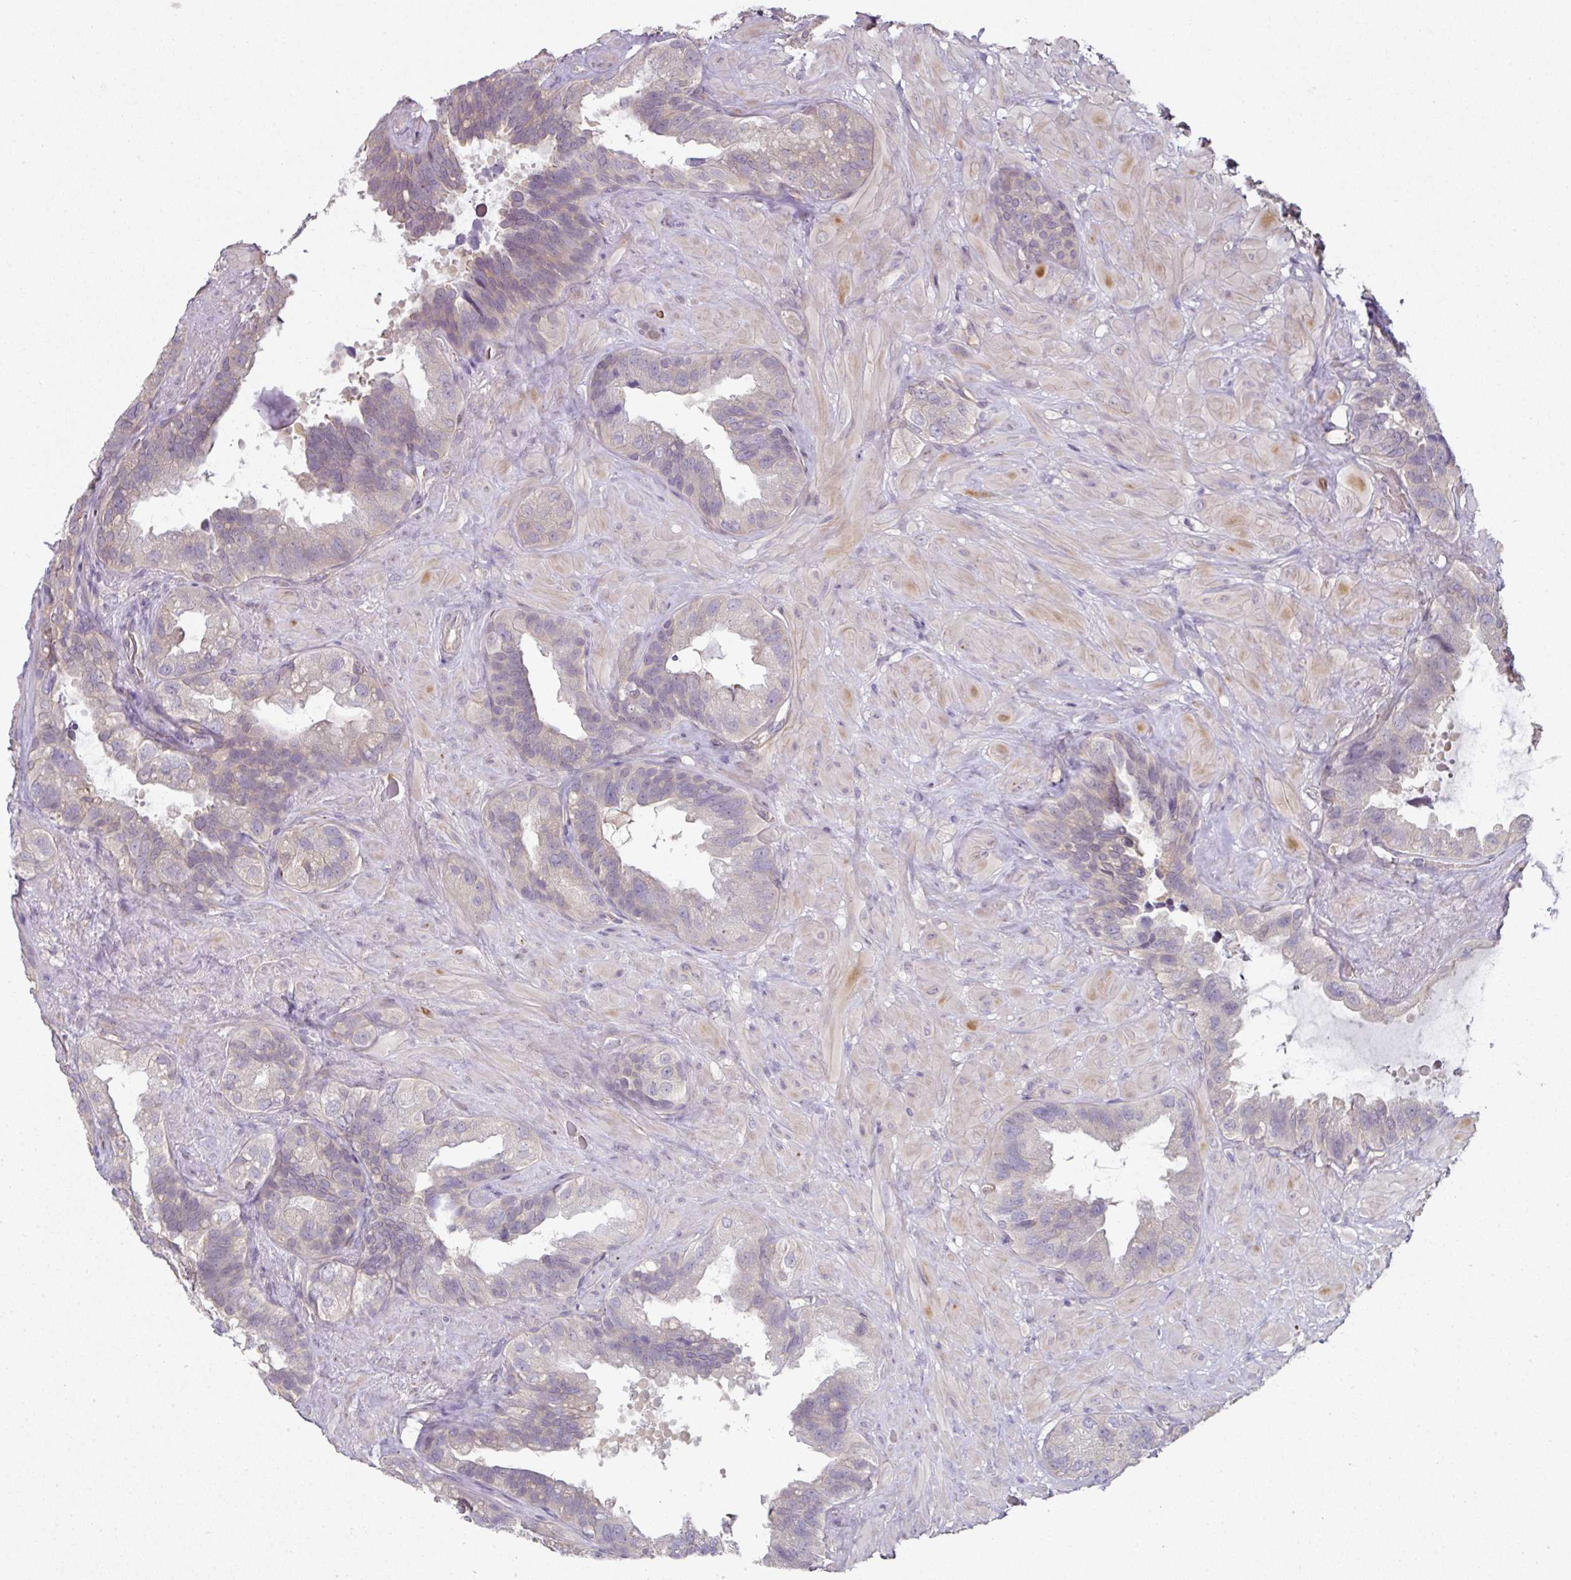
{"staining": {"intensity": "negative", "quantity": "none", "location": "none"}, "tissue": "seminal vesicle", "cell_type": "Glandular cells", "image_type": "normal", "snomed": [{"axis": "morphology", "description": "Normal tissue, NOS"}, {"axis": "topography", "description": "Seminal veicle"}, {"axis": "topography", "description": "Peripheral nerve tissue"}], "caption": "High power microscopy micrograph of an immunohistochemistry (IHC) histopathology image of benign seminal vesicle, revealing no significant expression in glandular cells.", "gene": "C19orf33", "patient": {"sex": "male", "age": 76}}